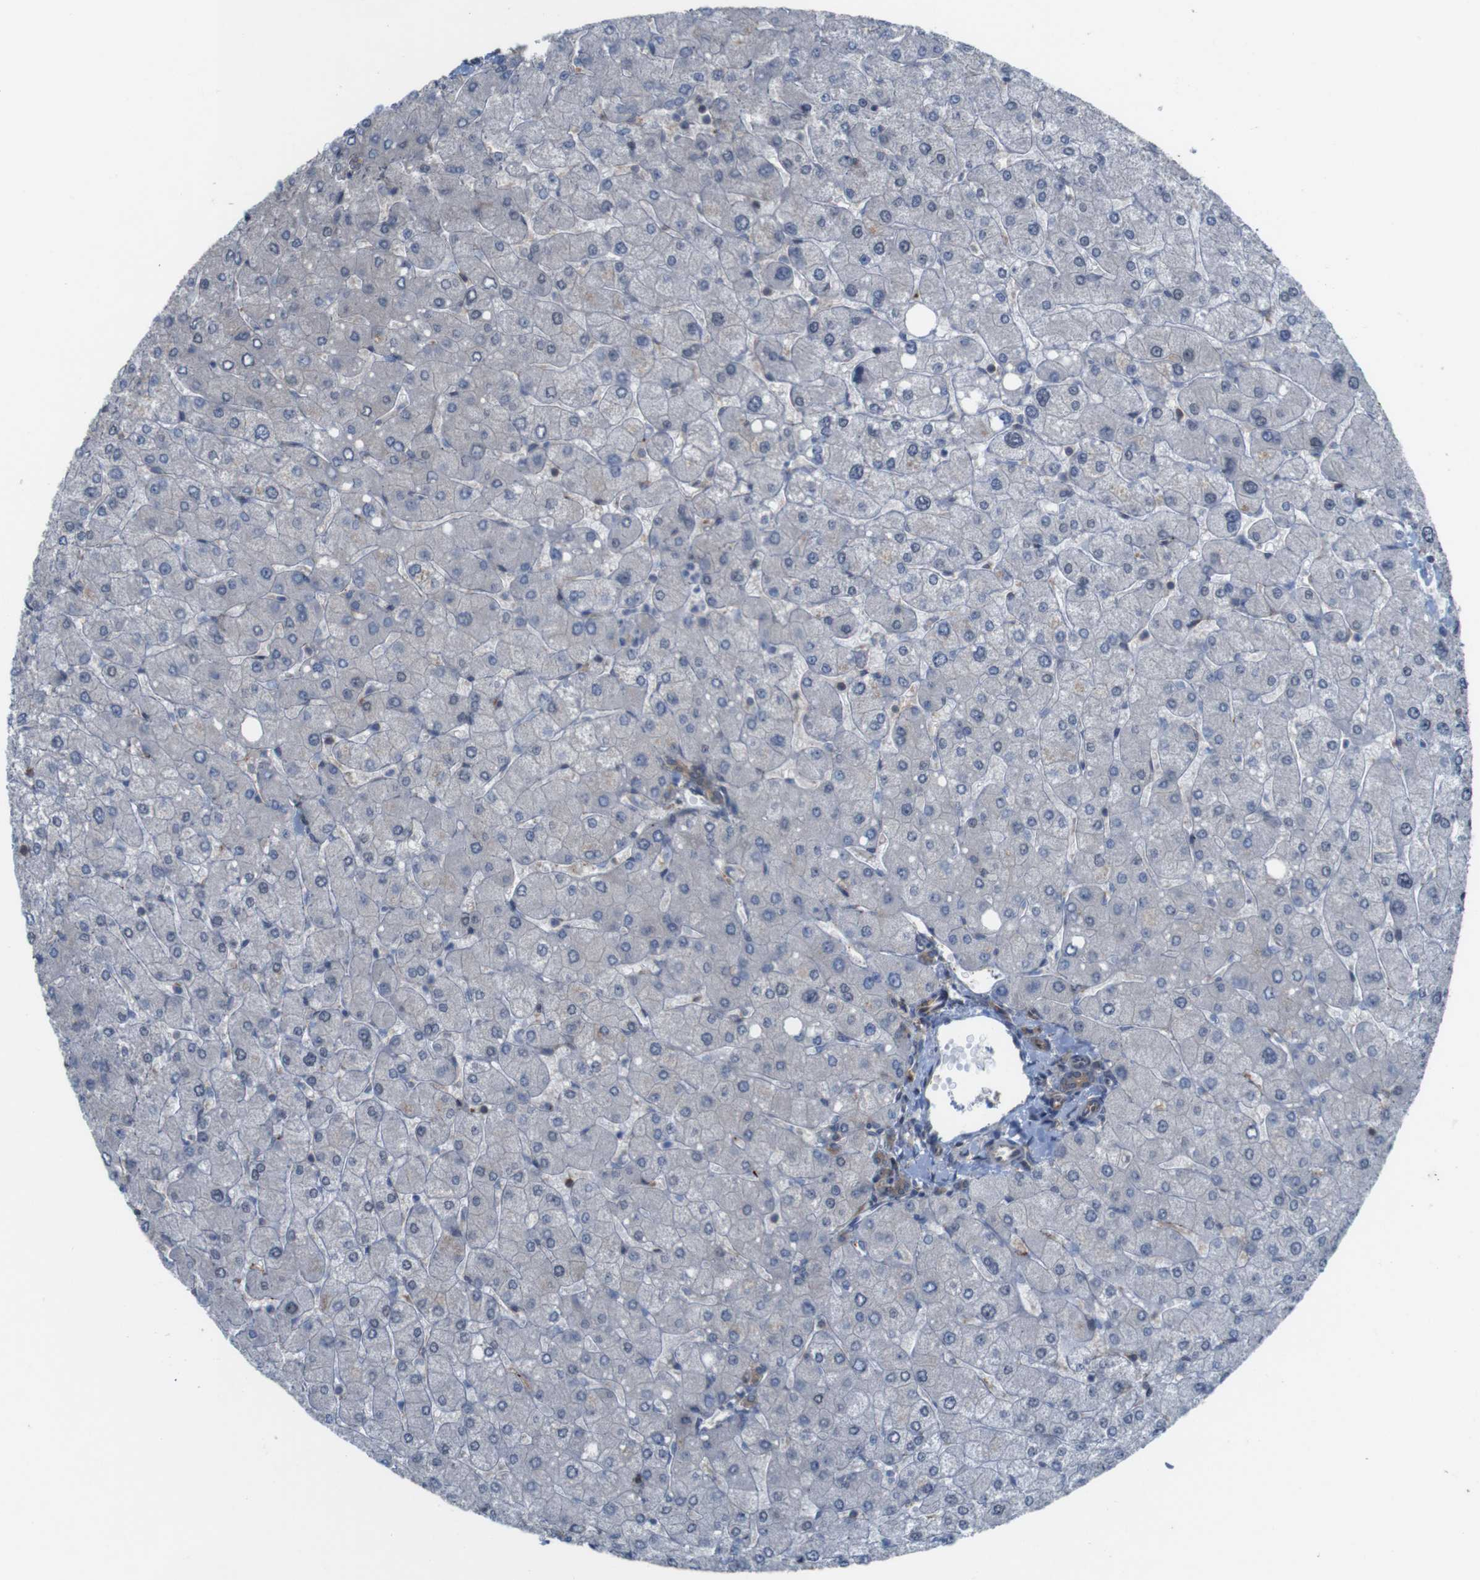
{"staining": {"intensity": "weak", "quantity": ">75%", "location": "cytoplasmic/membranous"}, "tissue": "liver", "cell_type": "Cholangiocytes", "image_type": "normal", "snomed": [{"axis": "morphology", "description": "Normal tissue, NOS"}, {"axis": "topography", "description": "Liver"}], "caption": "Protein expression analysis of unremarkable liver exhibits weak cytoplasmic/membranous expression in approximately >75% of cholangiocytes. Using DAB (3,3'-diaminobenzidine) (brown) and hematoxylin (blue) stains, captured at high magnification using brightfield microscopy.", "gene": "PCOLCE2", "patient": {"sex": "male", "age": 55}}